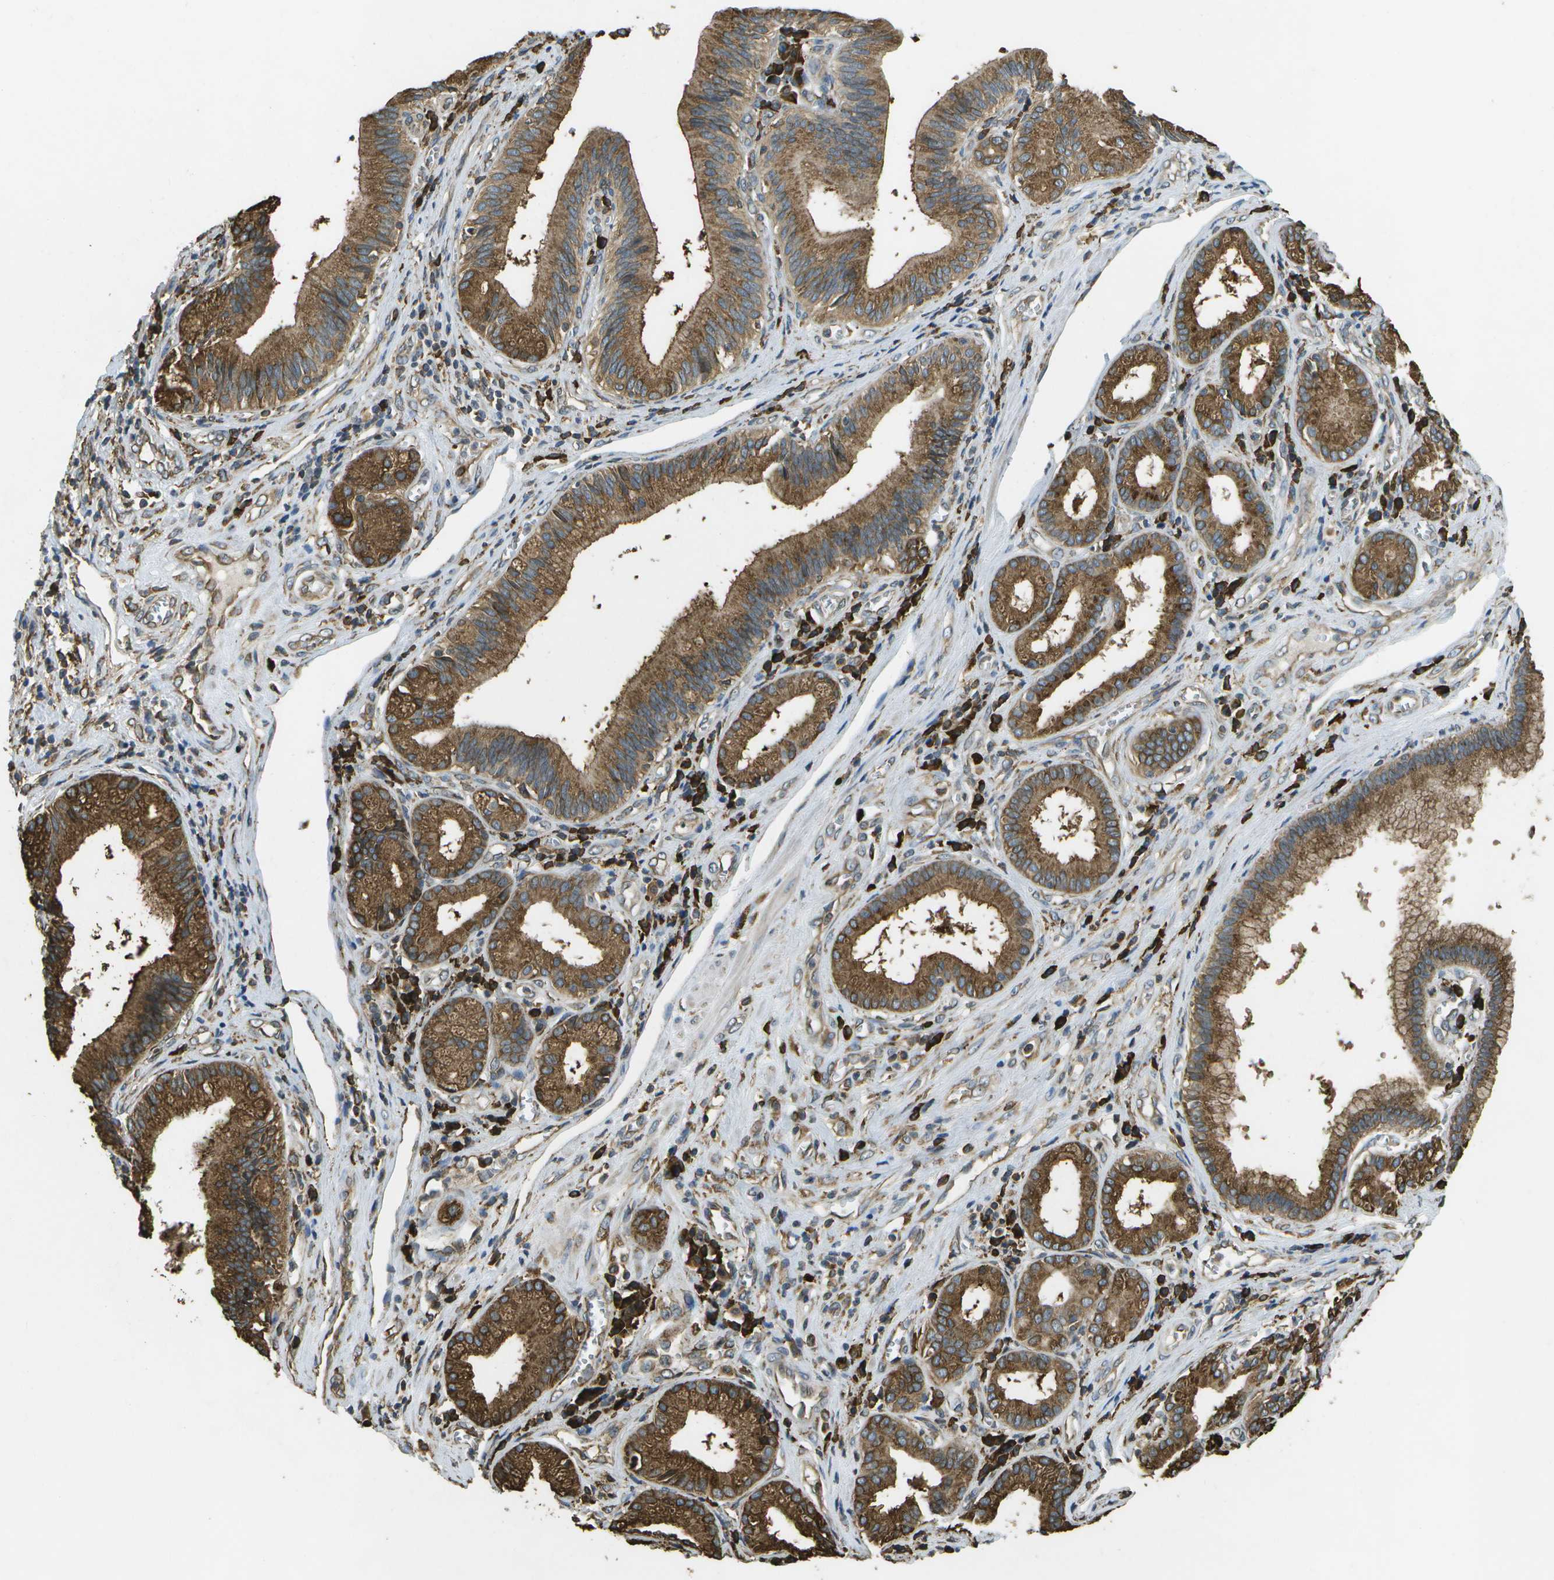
{"staining": {"intensity": "strong", "quantity": ">75%", "location": "cytoplasmic/membranous"}, "tissue": "pancreatic cancer", "cell_type": "Tumor cells", "image_type": "cancer", "snomed": [{"axis": "morphology", "description": "Adenocarcinoma, NOS"}, {"axis": "topography", "description": "Pancreas"}], "caption": "This is an image of IHC staining of pancreatic cancer (adenocarcinoma), which shows strong expression in the cytoplasmic/membranous of tumor cells.", "gene": "PDIA4", "patient": {"sex": "female", "age": 75}}